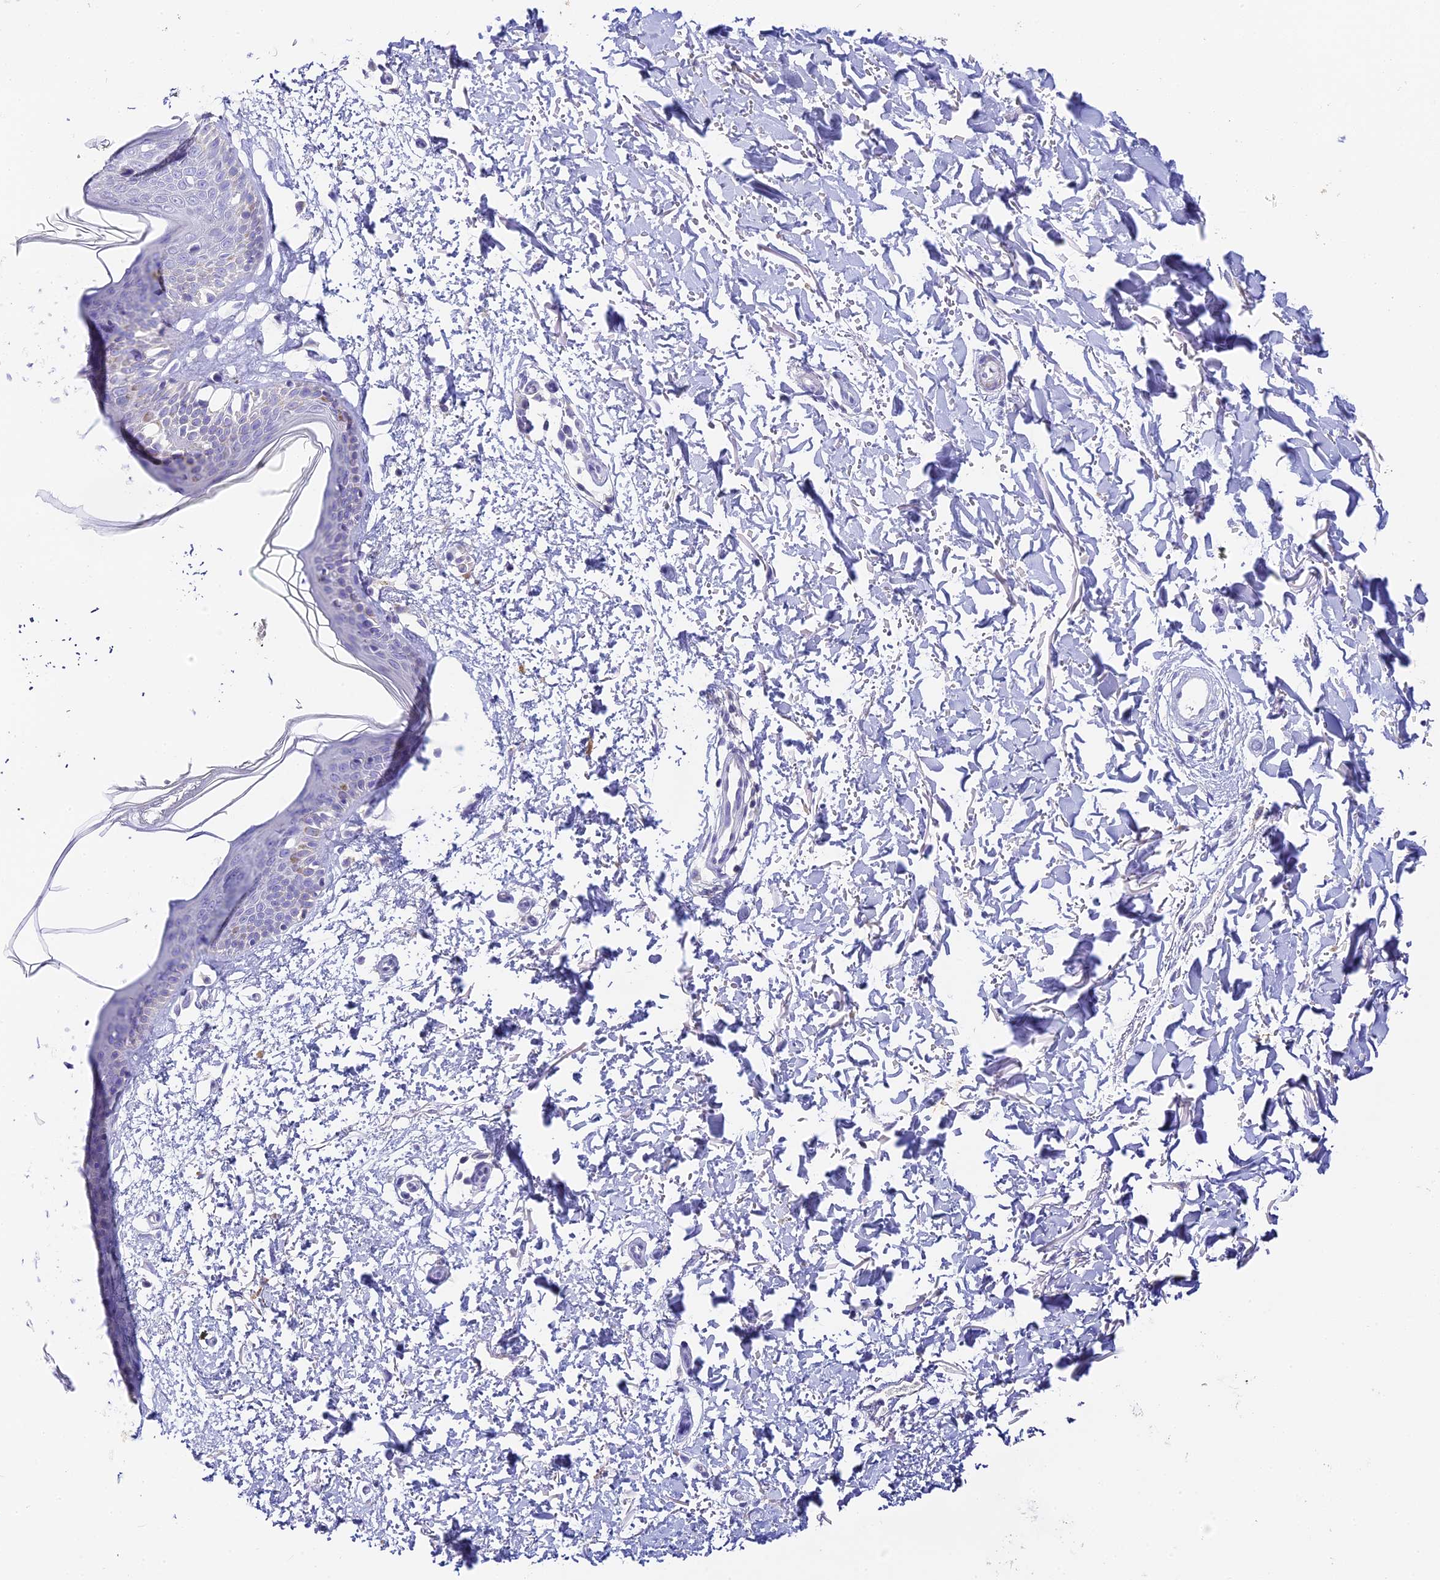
{"staining": {"intensity": "negative", "quantity": "none", "location": "none"}, "tissue": "skin", "cell_type": "Fibroblasts", "image_type": "normal", "snomed": [{"axis": "morphology", "description": "Normal tissue, NOS"}, {"axis": "topography", "description": "Skin"}], "caption": "An image of human skin is negative for staining in fibroblasts.", "gene": "C12orf29", "patient": {"sex": "male", "age": 66}}